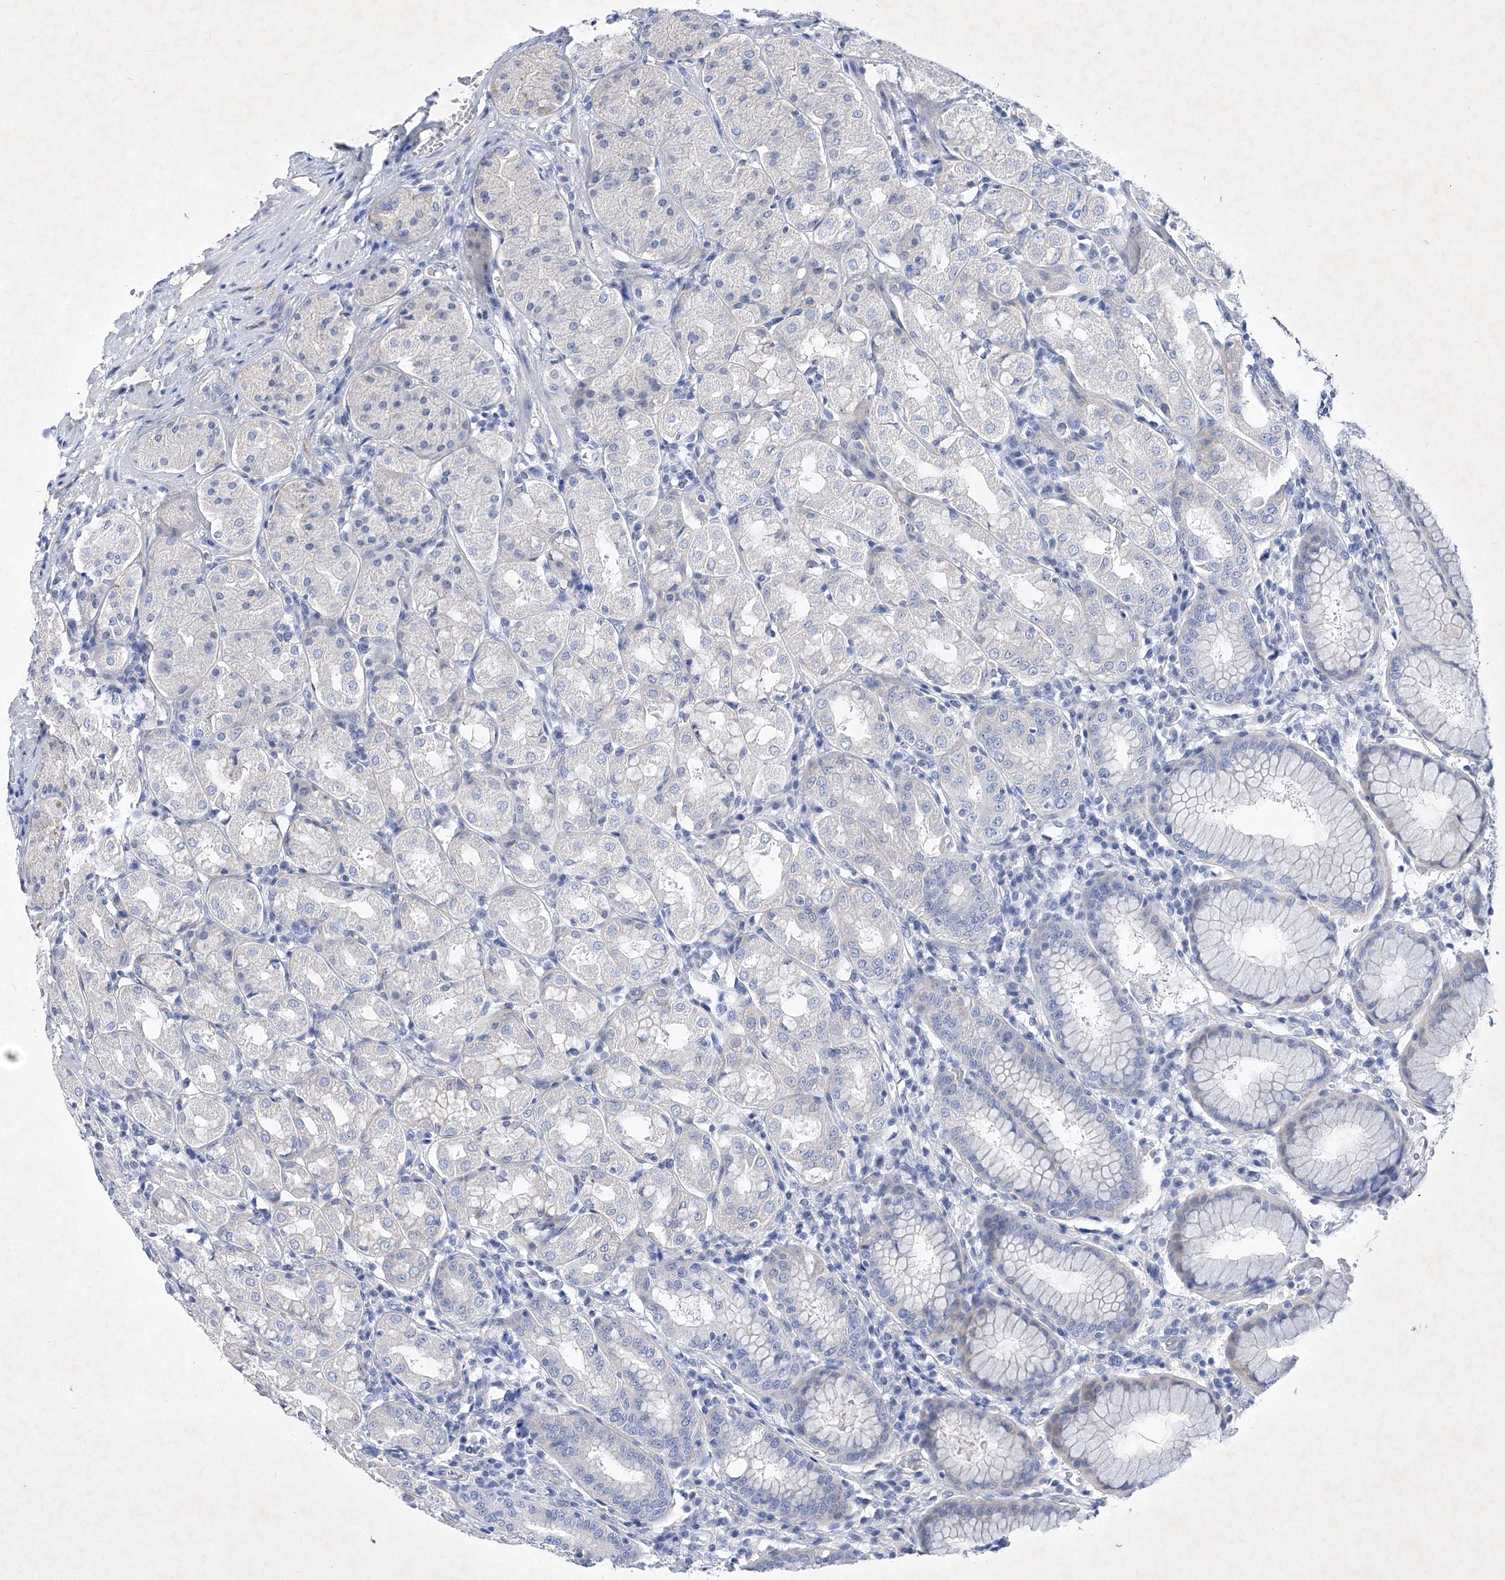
{"staining": {"intensity": "moderate", "quantity": "<25%", "location": "cytoplasmic/membranous"}, "tissue": "stomach", "cell_type": "Glandular cells", "image_type": "normal", "snomed": [{"axis": "morphology", "description": "Normal tissue, NOS"}, {"axis": "topography", "description": "Stomach"}, {"axis": "topography", "description": "Stomach, lower"}], "caption": "Immunohistochemical staining of normal stomach shows <25% levels of moderate cytoplasmic/membranous protein positivity in about <25% of glandular cells.", "gene": "GPN1", "patient": {"sex": "female", "age": 56}}